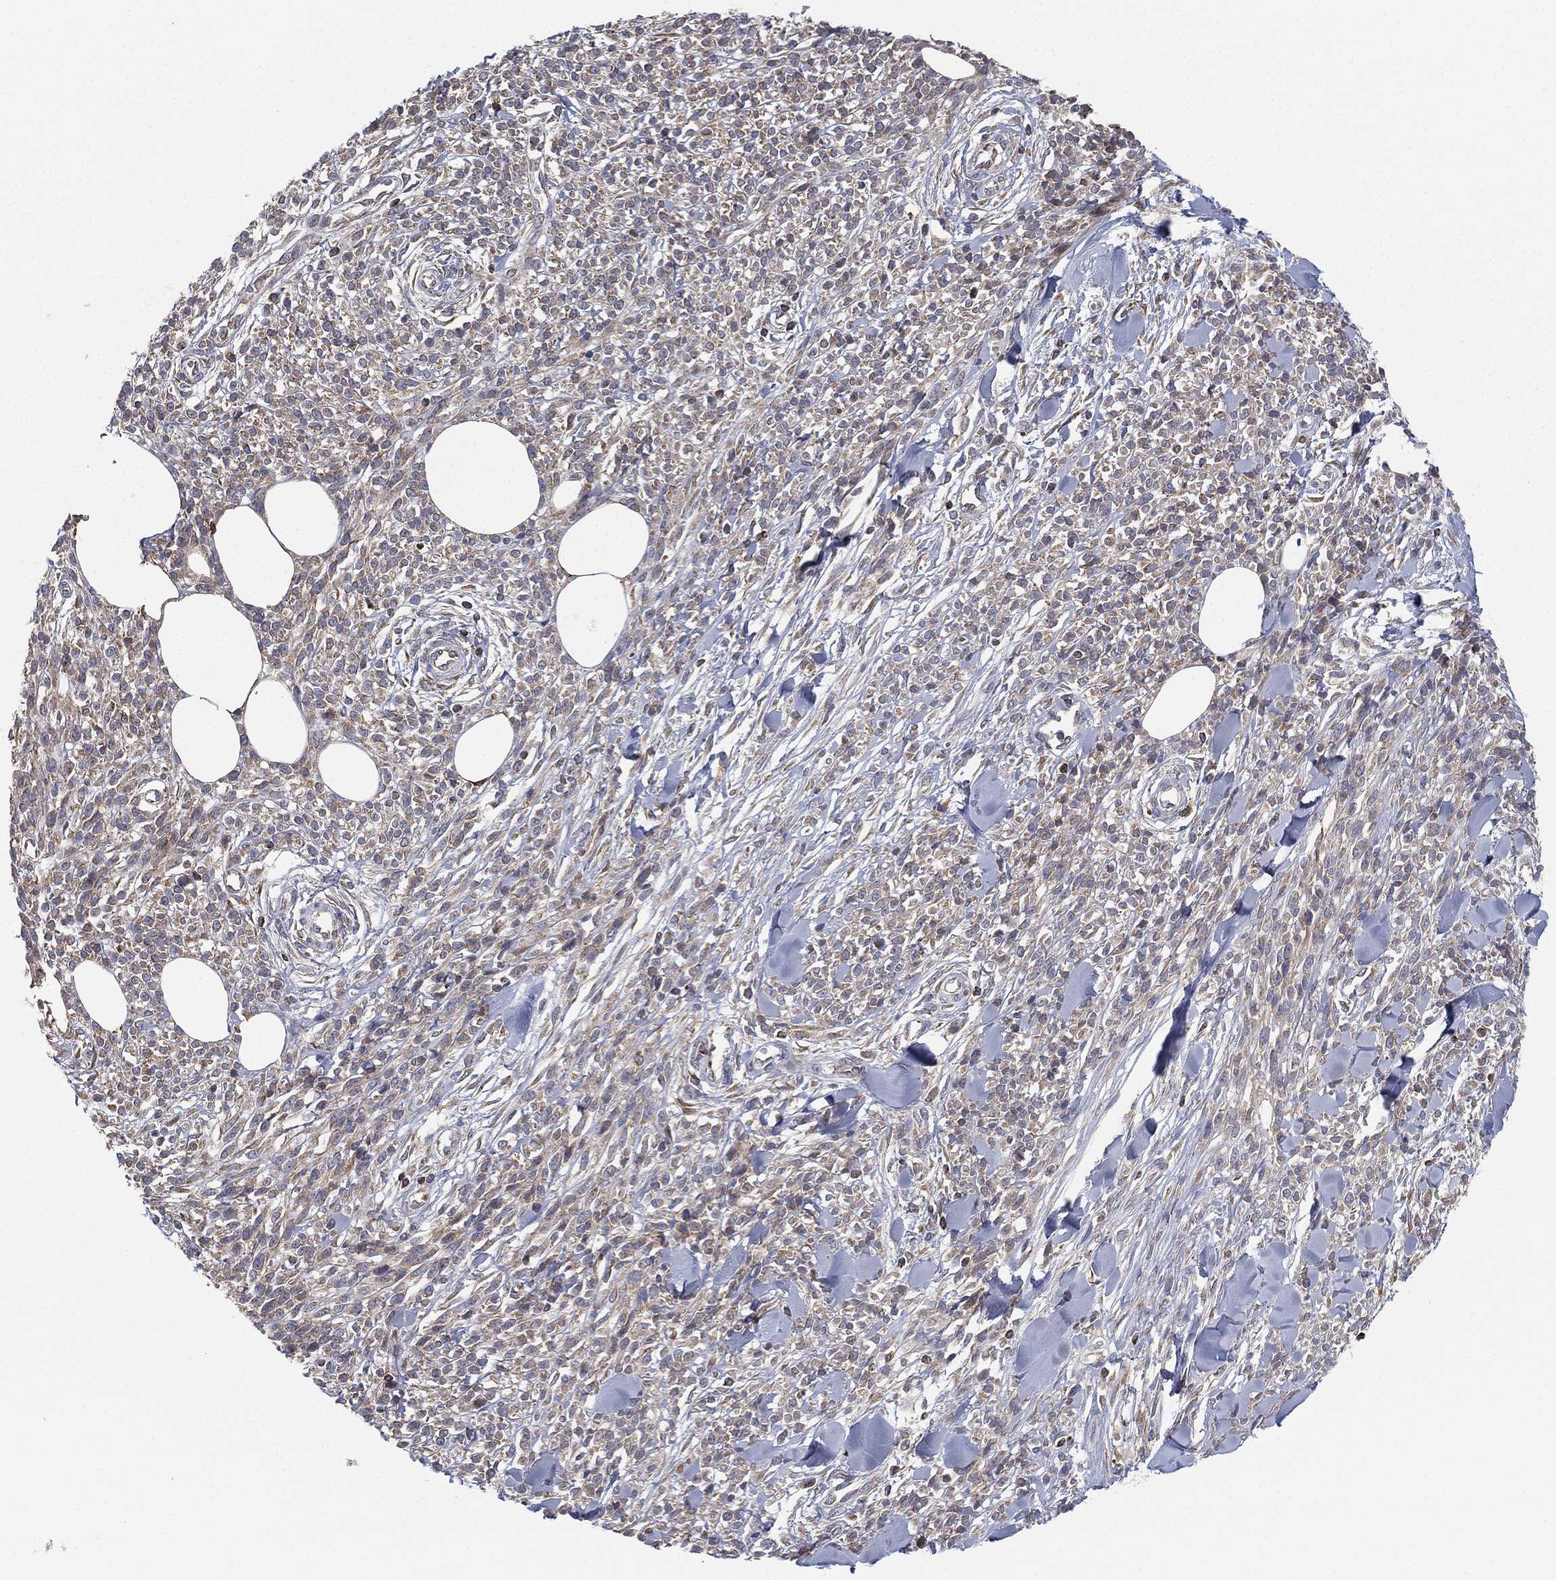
{"staining": {"intensity": "weak", "quantity": ">75%", "location": "cytoplasmic/membranous"}, "tissue": "melanoma", "cell_type": "Tumor cells", "image_type": "cancer", "snomed": [{"axis": "morphology", "description": "Malignant melanoma, NOS"}, {"axis": "topography", "description": "Skin"}, {"axis": "topography", "description": "Skin of trunk"}], "caption": "Human melanoma stained with a protein marker displays weak staining in tumor cells.", "gene": "CYB5B", "patient": {"sex": "male", "age": 74}}